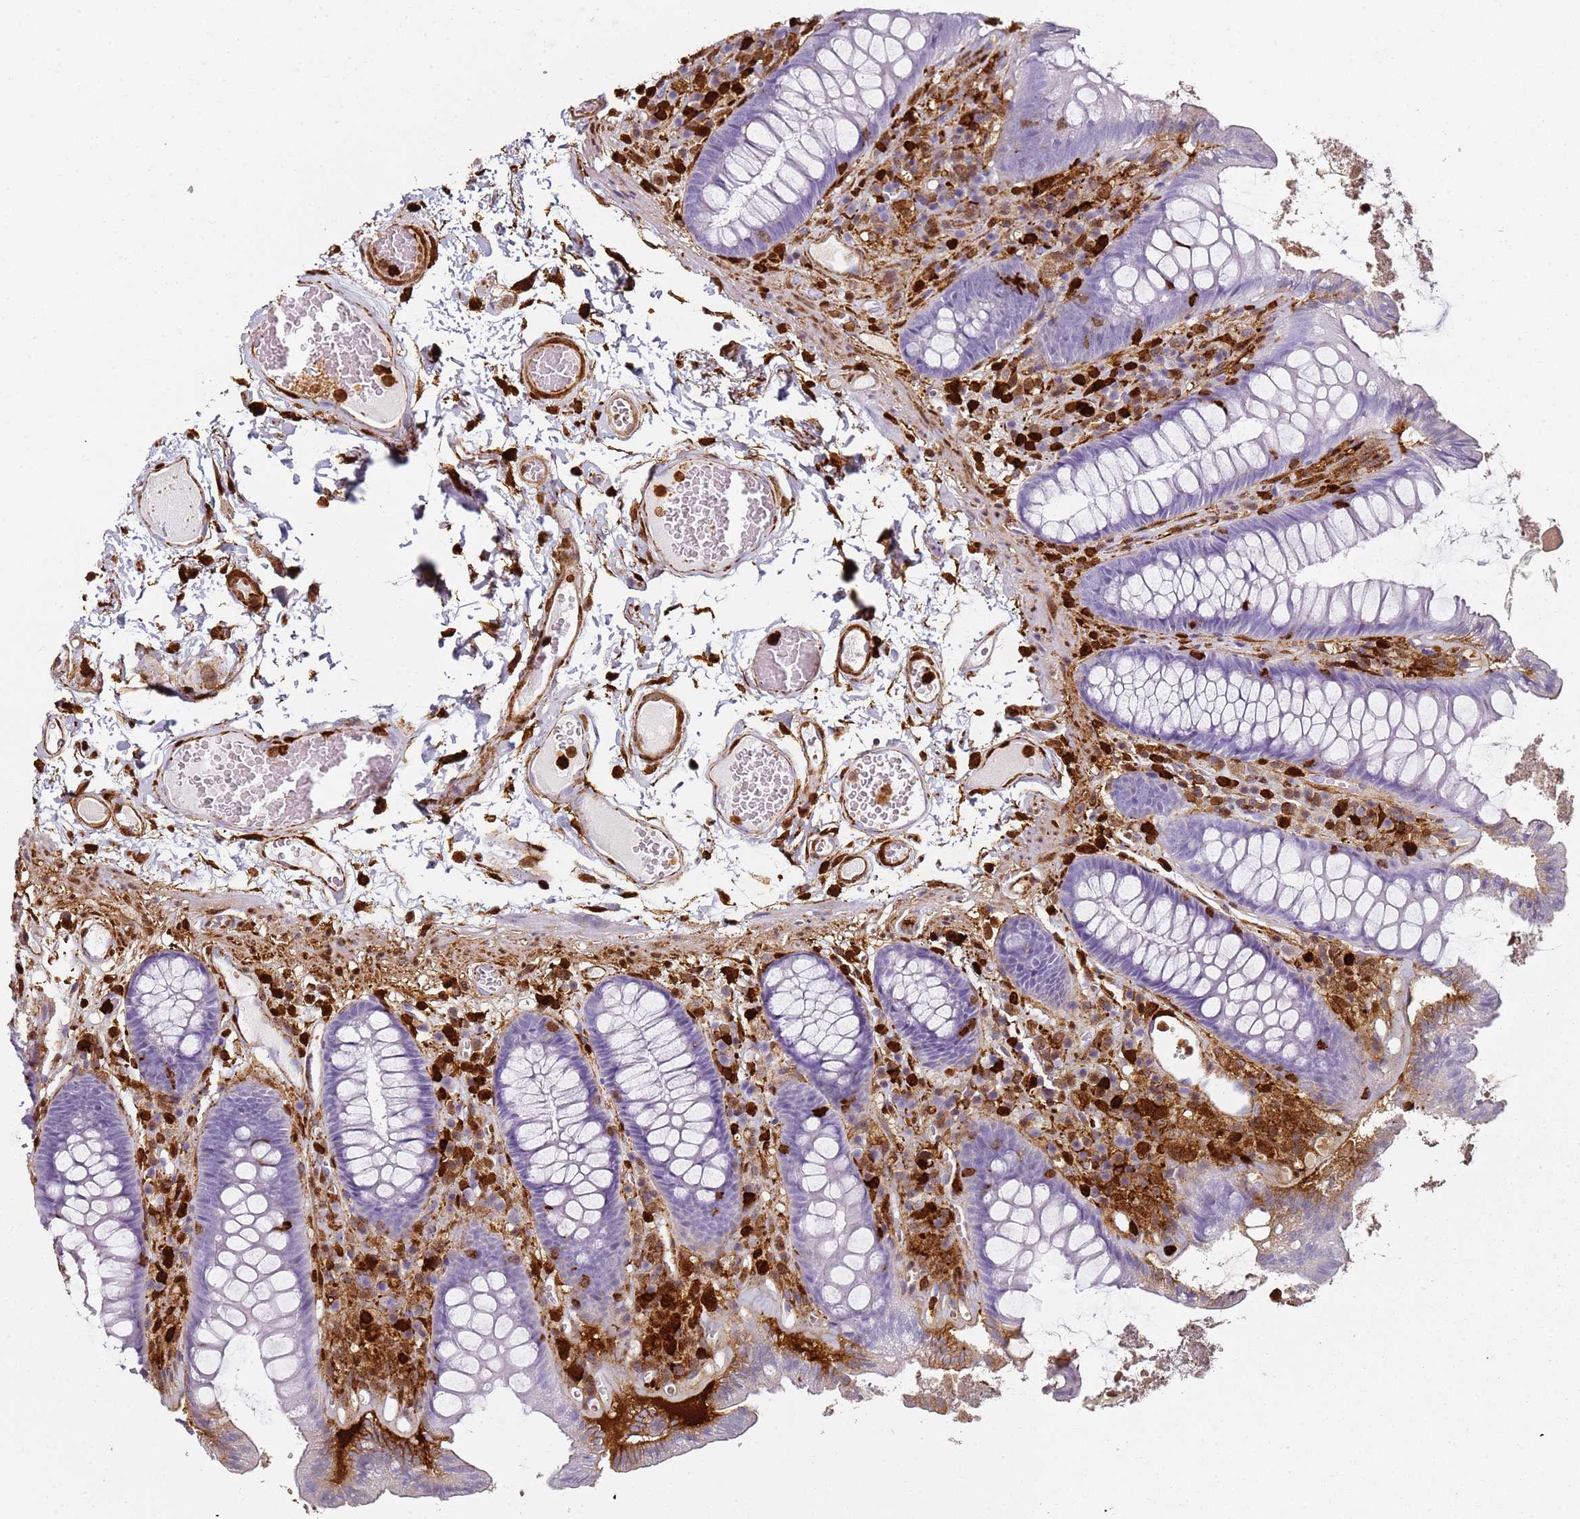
{"staining": {"intensity": "moderate", "quantity": ">75%", "location": "cytoplasmic/membranous,nuclear"}, "tissue": "colon", "cell_type": "Endothelial cells", "image_type": "normal", "snomed": [{"axis": "morphology", "description": "Normal tissue, NOS"}, {"axis": "topography", "description": "Colon"}], "caption": "Benign colon reveals moderate cytoplasmic/membranous,nuclear staining in about >75% of endothelial cells.", "gene": "S100A4", "patient": {"sex": "male", "age": 84}}